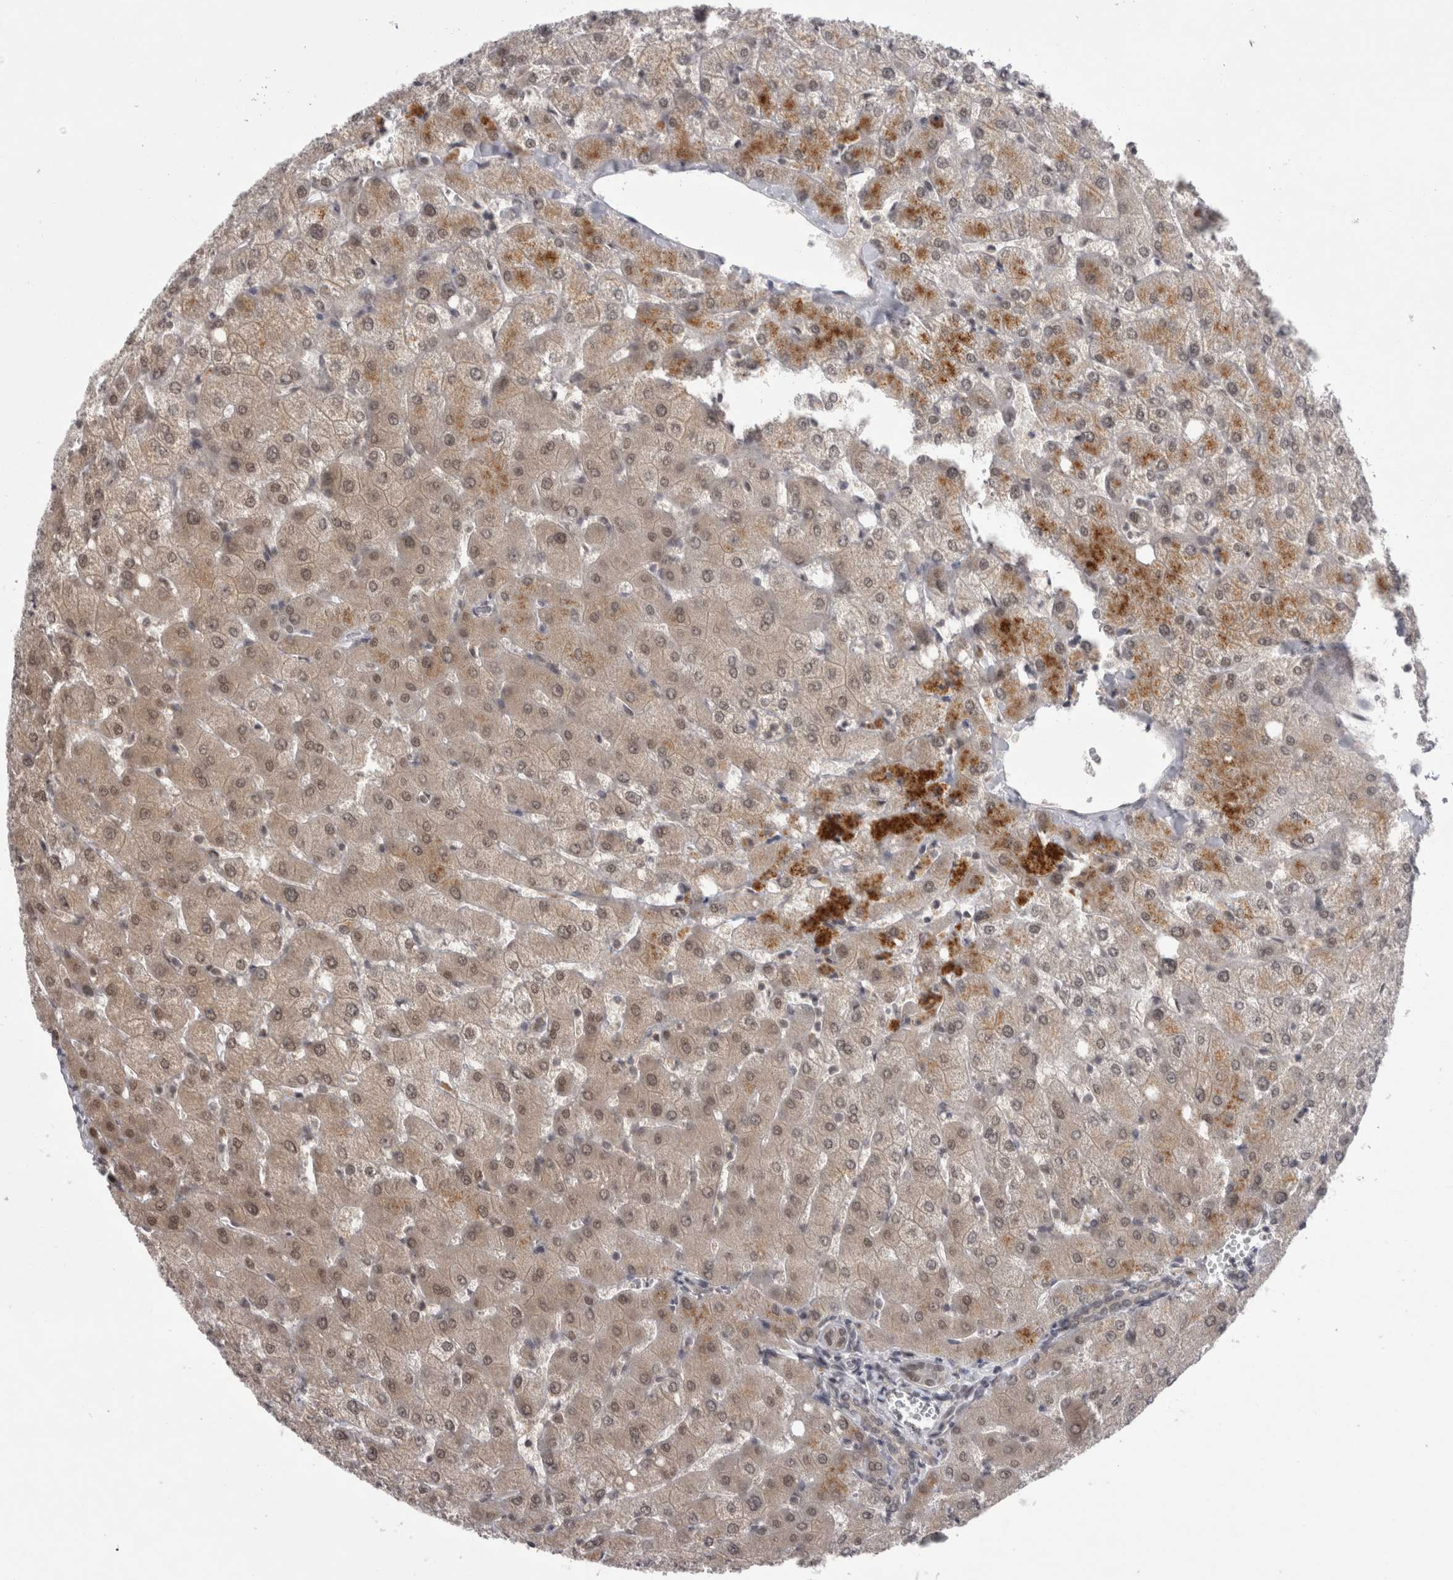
{"staining": {"intensity": "weak", "quantity": "25%-75%", "location": "nuclear"}, "tissue": "liver", "cell_type": "Cholangiocytes", "image_type": "normal", "snomed": [{"axis": "morphology", "description": "Normal tissue, NOS"}, {"axis": "topography", "description": "Liver"}], "caption": "Immunohistochemistry (IHC) of normal liver reveals low levels of weak nuclear positivity in about 25%-75% of cholangiocytes. (brown staining indicates protein expression, while blue staining denotes nuclei).", "gene": "PSMB2", "patient": {"sex": "female", "age": 54}}